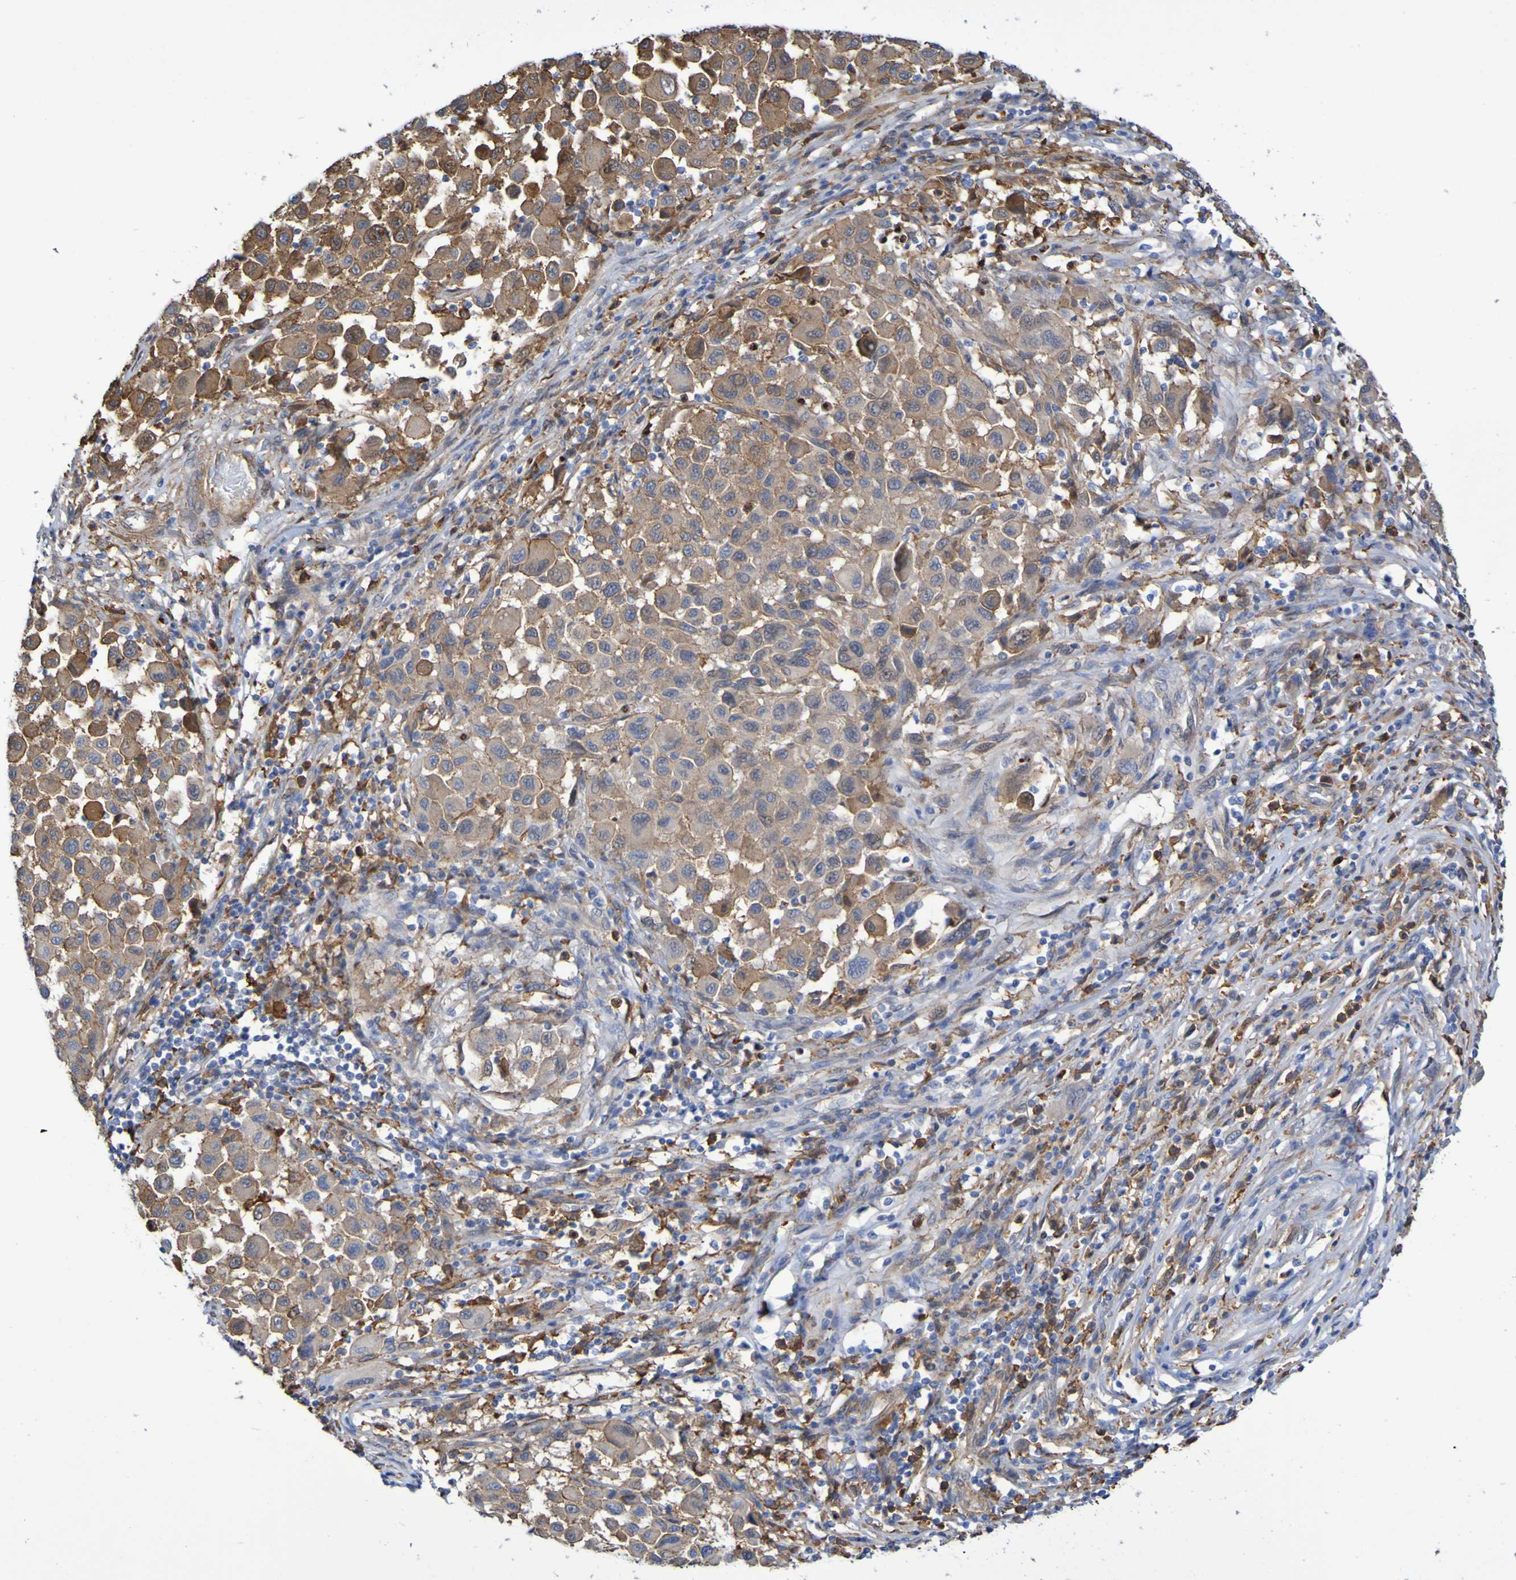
{"staining": {"intensity": "moderate", "quantity": ">75%", "location": "cytoplasmic/membranous"}, "tissue": "melanoma", "cell_type": "Tumor cells", "image_type": "cancer", "snomed": [{"axis": "morphology", "description": "Malignant melanoma, Metastatic site"}, {"axis": "topography", "description": "Lymph node"}], "caption": "IHC histopathology image of neoplastic tissue: human melanoma stained using immunohistochemistry (IHC) shows medium levels of moderate protein expression localized specifically in the cytoplasmic/membranous of tumor cells, appearing as a cytoplasmic/membranous brown color.", "gene": "SCRG1", "patient": {"sex": "male", "age": 61}}